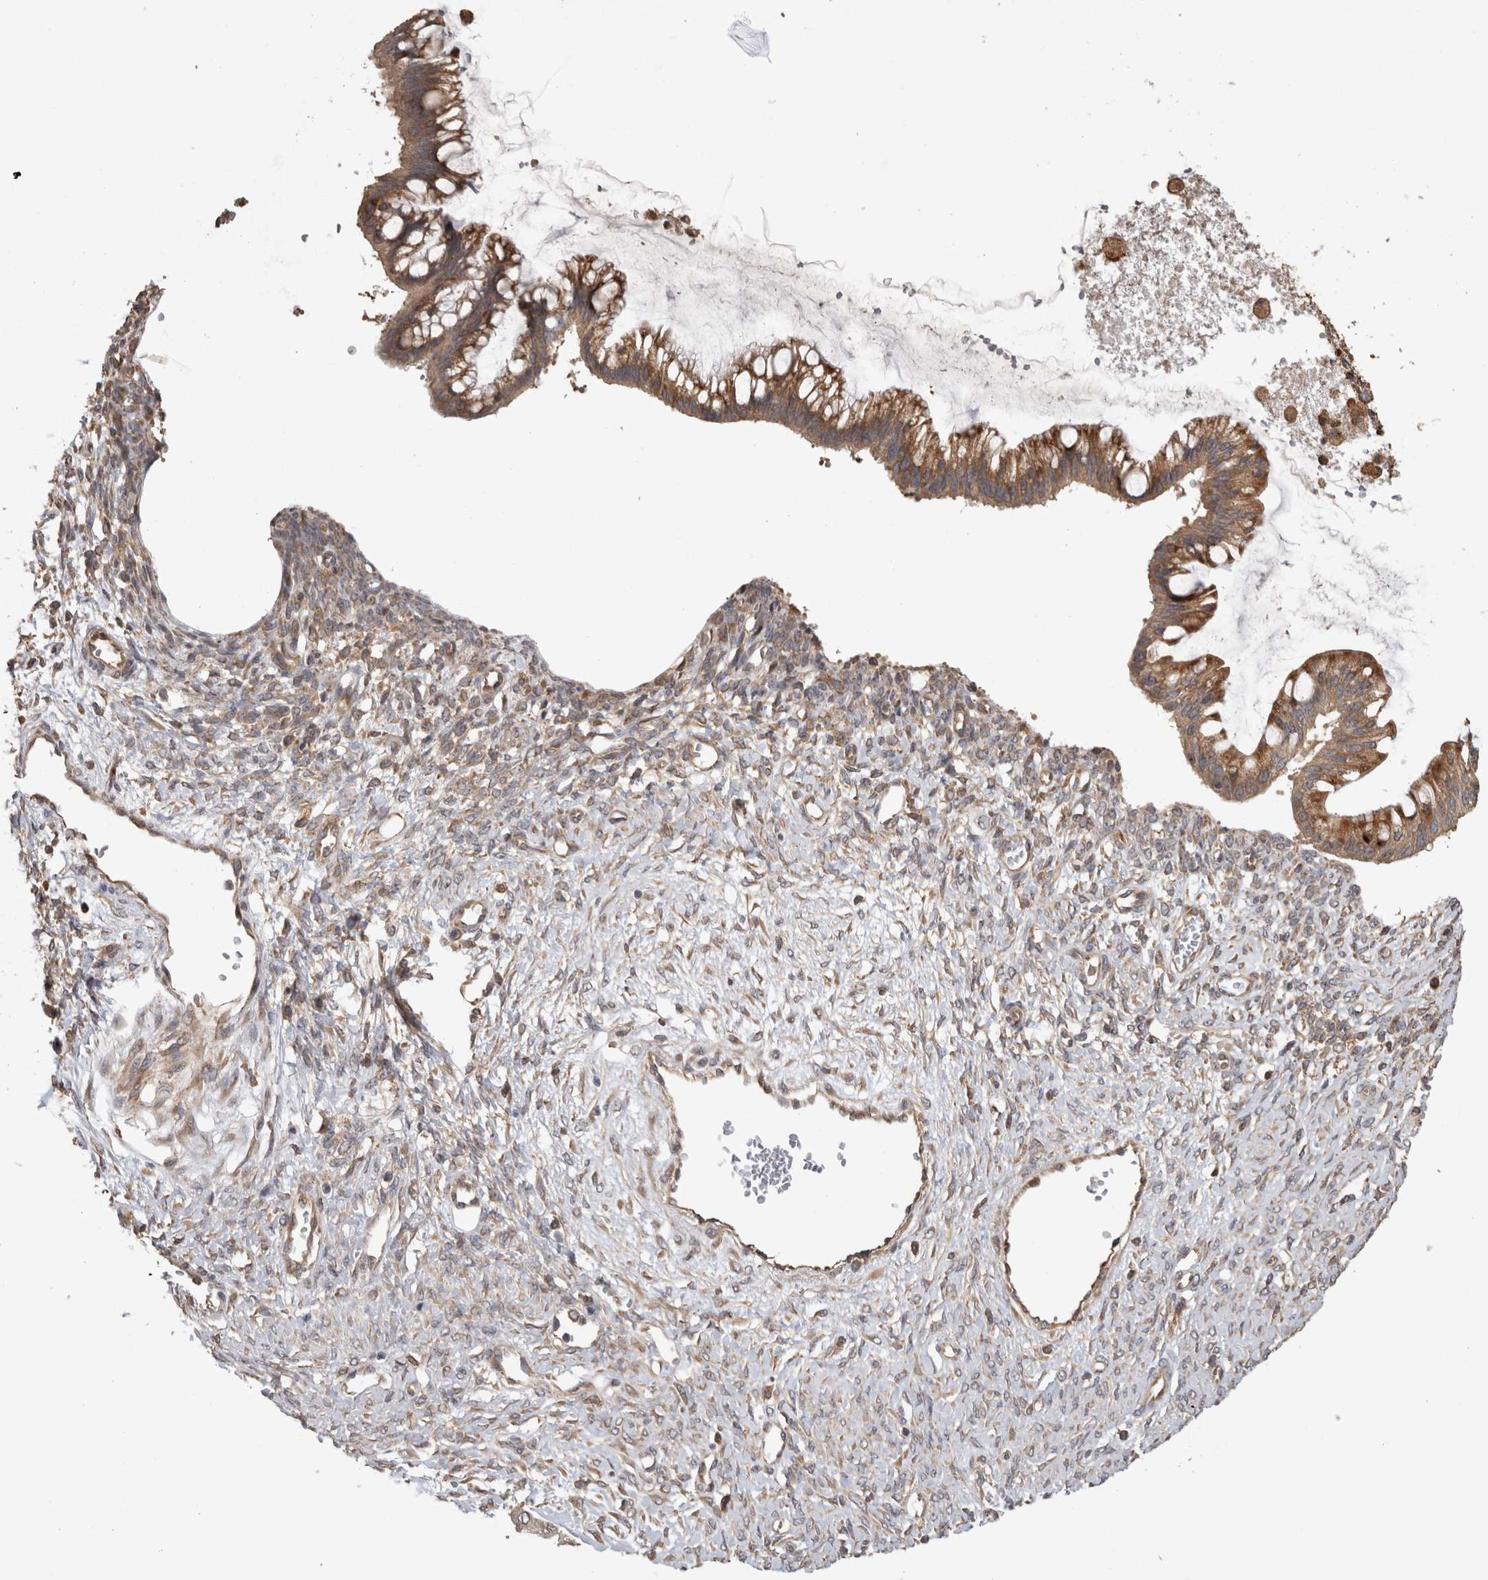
{"staining": {"intensity": "moderate", "quantity": ">75%", "location": "cytoplasmic/membranous"}, "tissue": "ovarian cancer", "cell_type": "Tumor cells", "image_type": "cancer", "snomed": [{"axis": "morphology", "description": "Cystadenocarcinoma, mucinous, NOS"}, {"axis": "topography", "description": "Ovary"}], "caption": "Immunohistochemistry (IHC) (DAB) staining of human ovarian cancer (mucinous cystadenocarcinoma) reveals moderate cytoplasmic/membranous protein positivity in about >75% of tumor cells.", "gene": "TBCE", "patient": {"sex": "female", "age": 73}}